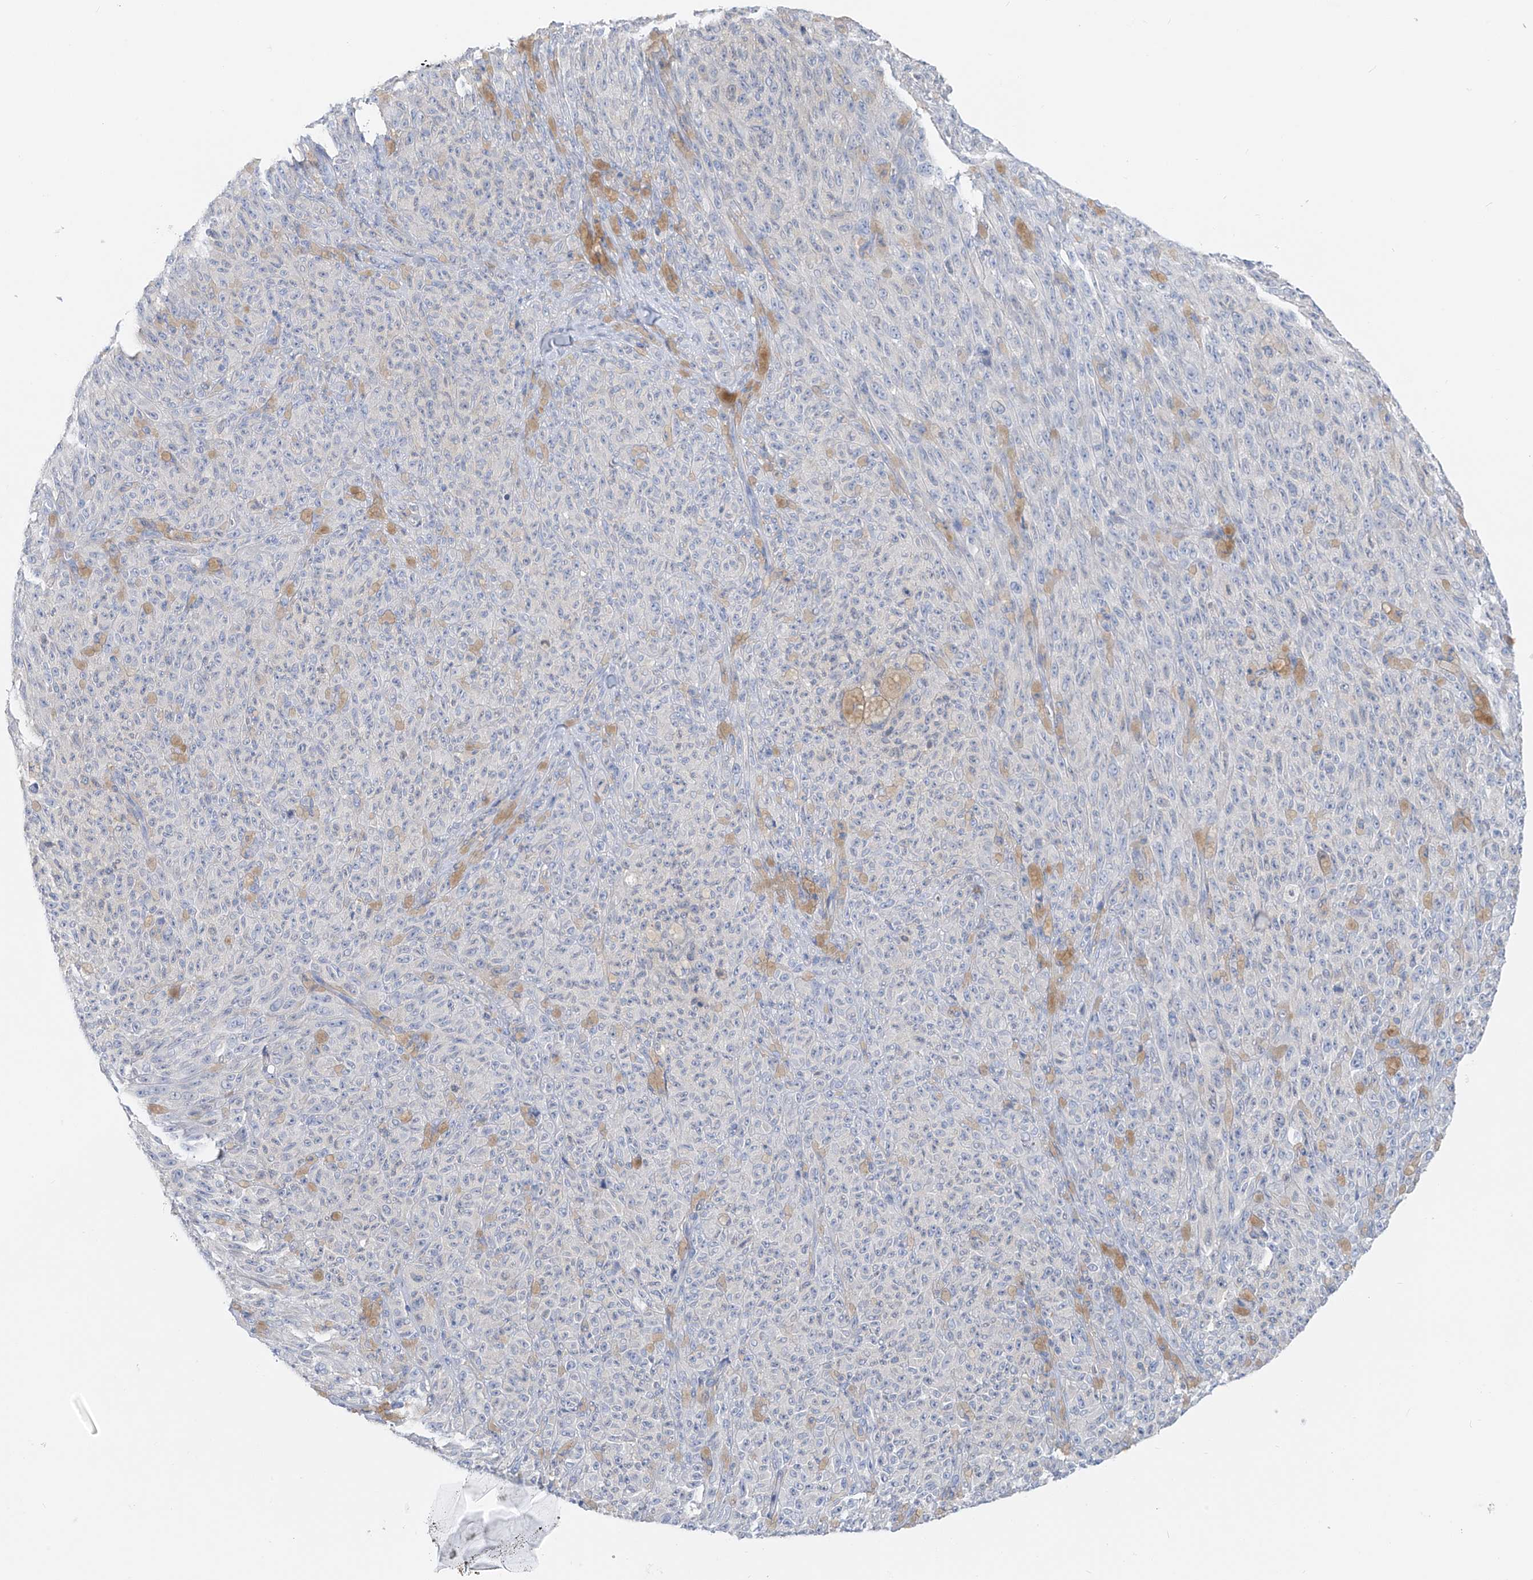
{"staining": {"intensity": "negative", "quantity": "none", "location": "none"}, "tissue": "melanoma", "cell_type": "Tumor cells", "image_type": "cancer", "snomed": [{"axis": "morphology", "description": "Malignant melanoma, NOS"}, {"axis": "topography", "description": "Skin"}], "caption": "Immunohistochemistry (IHC) histopathology image of neoplastic tissue: human malignant melanoma stained with DAB (3,3'-diaminobenzidine) reveals no significant protein positivity in tumor cells.", "gene": "POMGNT2", "patient": {"sex": "female", "age": 82}}